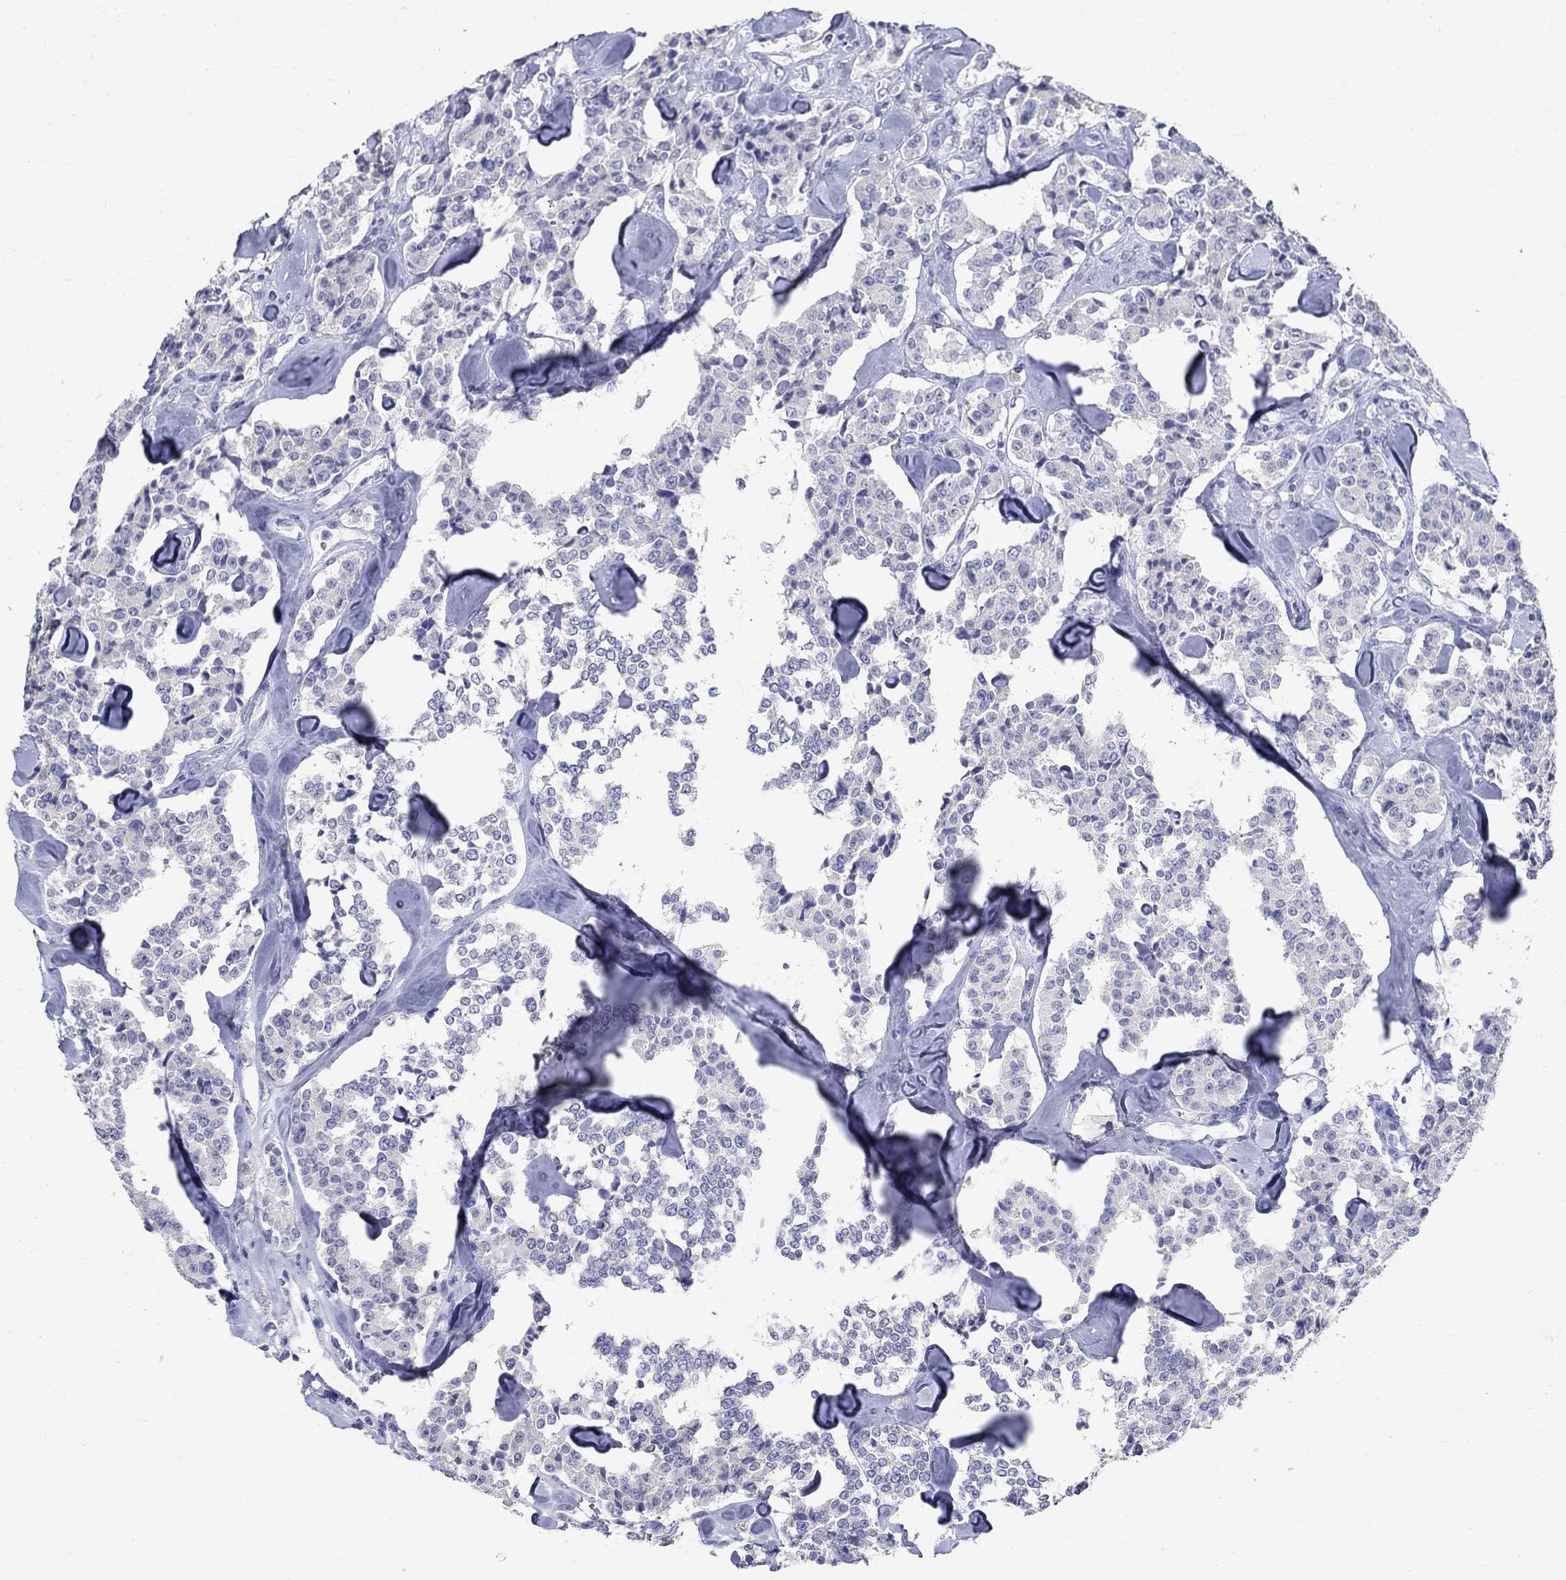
{"staining": {"intensity": "negative", "quantity": "none", "location": "none"}, "tissue": "carcinoid", "cell_type": "Tumor cells", "image_type": "cancer", "snomed": [{"axis": "morphology", "description": "Carcinoid, malignant, NOS"}, {"axis": "topography", "description": "Pancreas"}], "caption": "IHC micrograph of neoplastic tissue: human malignant carcinoid stained with DAB reveals no significant protein expression in tumor cells.", "gene": "SOX2", "patient": {"sex": "male", "age": 41}}